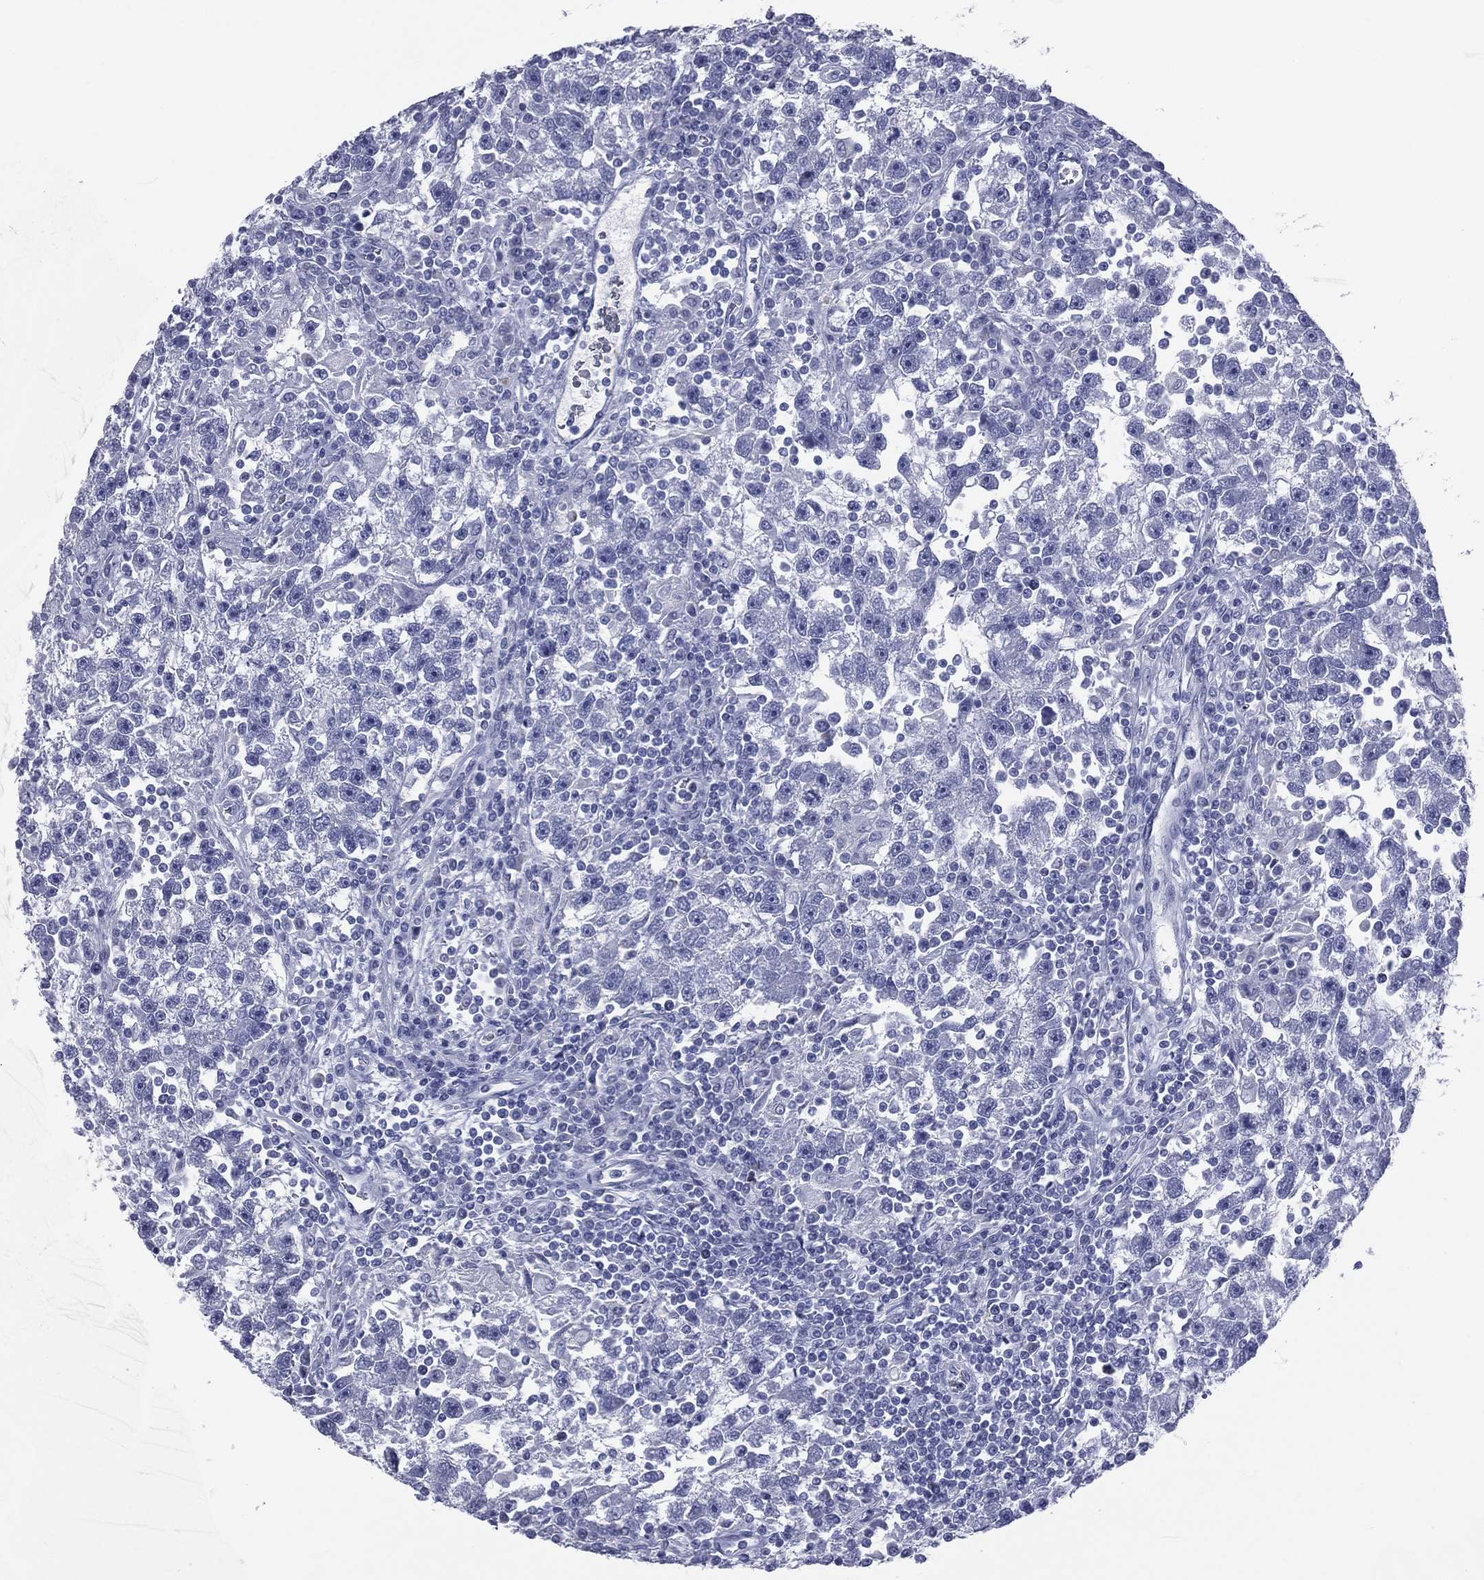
{"staining": {"intensity": "negative", "quantity": "none", "location": "none"}, "tissue": "testis cancer", "cell_type": "Tumor cells", "image_type": "cancer", "snomed": [{"axis": "morphology", "description": "Seminoma, NOS"}, {"axis": "topography", "description": "Testis"}], "caption": "Immunohistochemistry micrograph of neoplastic tissue: human seminoma (testis) stained with DAB displays no significant protein staining in tumor cells. (Stains: DAB (3,3'-diaminobenzidine) immunohistochemistry (IHC) with hematoxylin counter stain, Microscopy: brightfield microscopy at high magnification).", "gene": "MLN", "patient": {"sex": "male", "age": 47}}